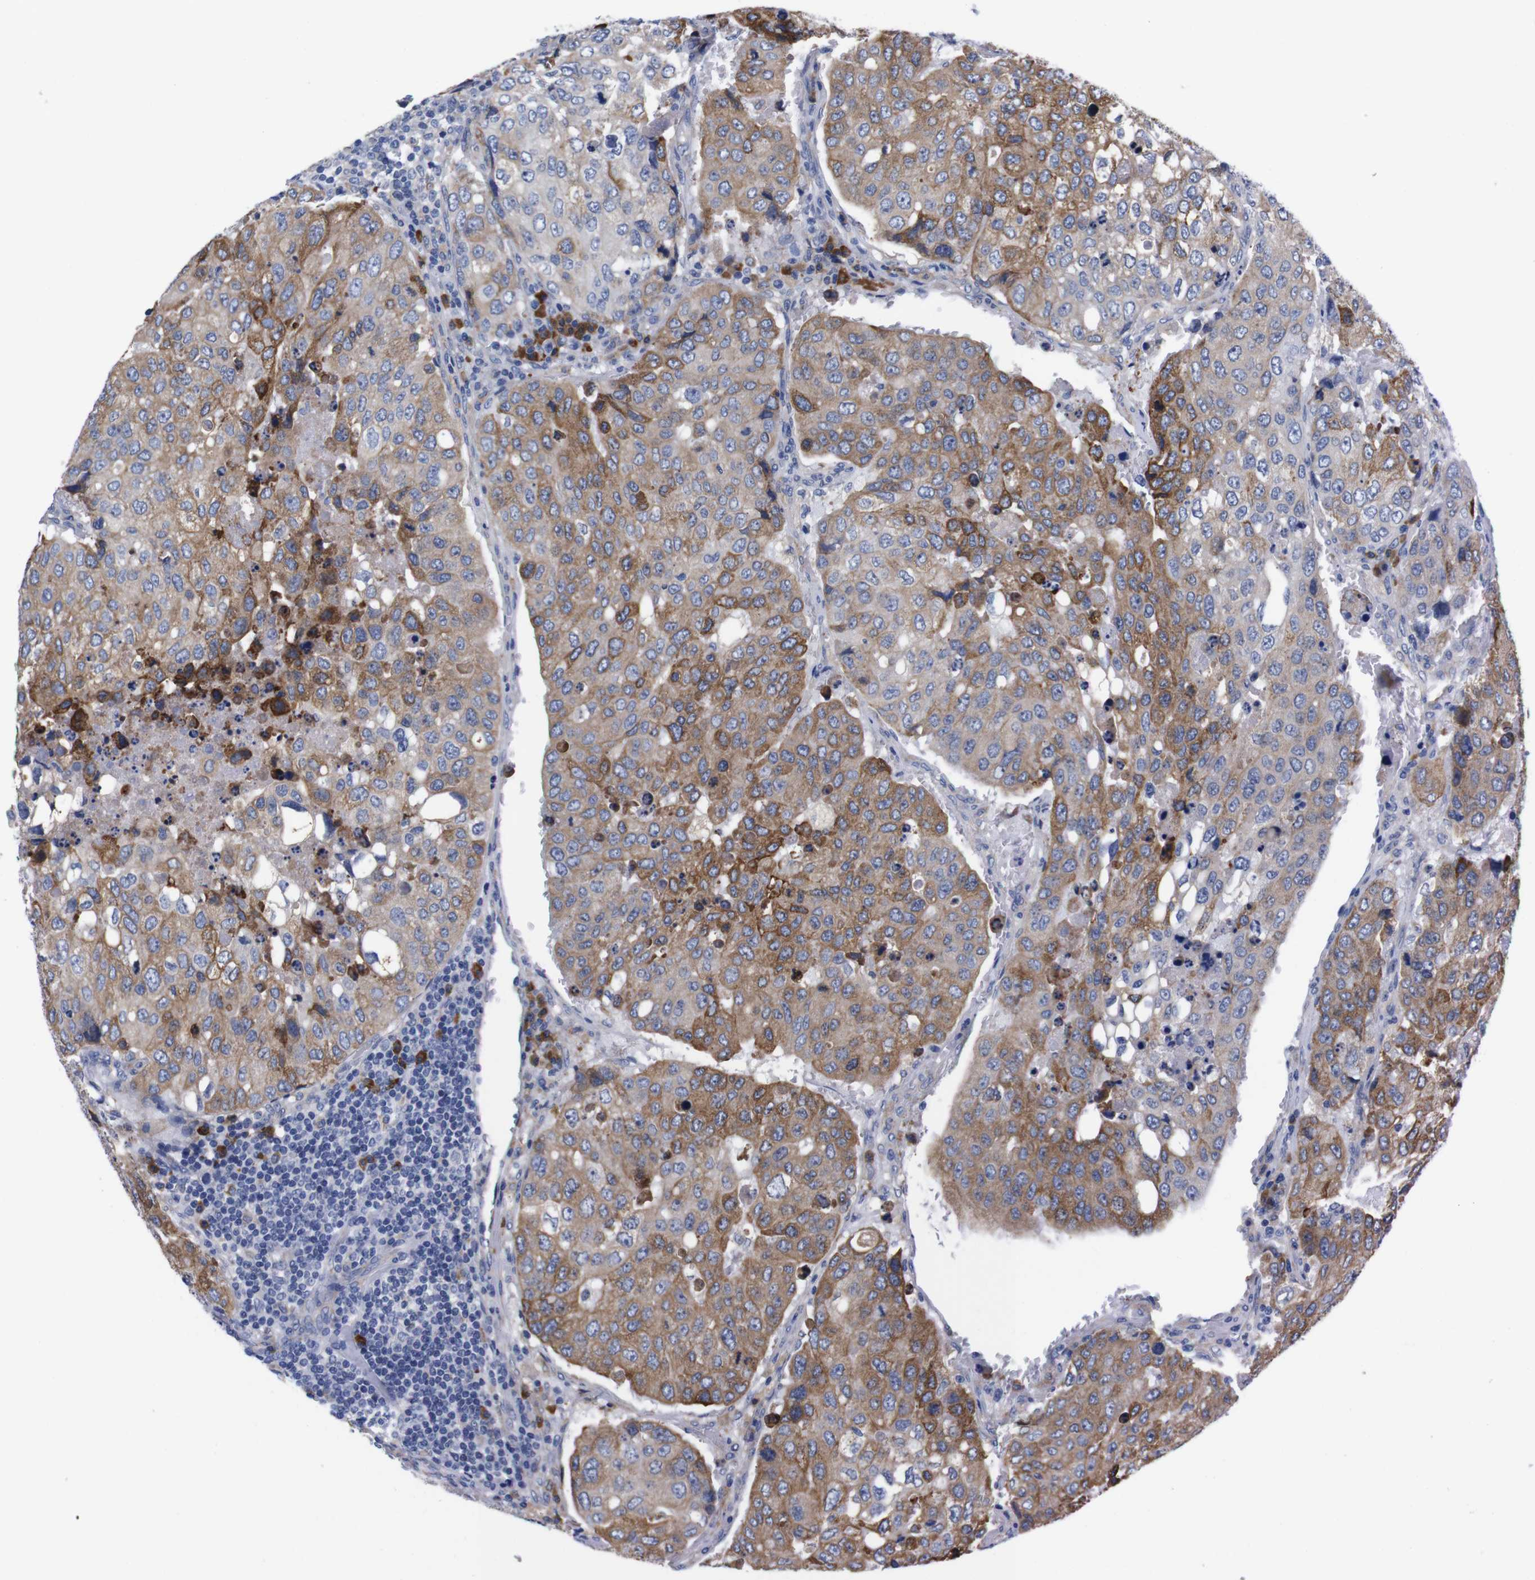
{"staining": {"intensity": "moderate", "quantity": ">75%", "location": "cytoplasmic/membranous"}, "tissue": "urothelial cancer", "cell_type": "Tumor cells", "image_type": "cancer", "snomed": [{"axis": "morphology", "description": "Urothelial carcinoma, High grade"}, {"axis": "topography", "description": "Lymph node"}, {"axis": "topography", "description": "Urinary bladder"}], "caption": "Human high-grade urothelial carcinoma stained with a protein marker displays moderate staining in tumor cells.", "gene": "NEBL", "patient": {"sex": "male", "age": 51}}